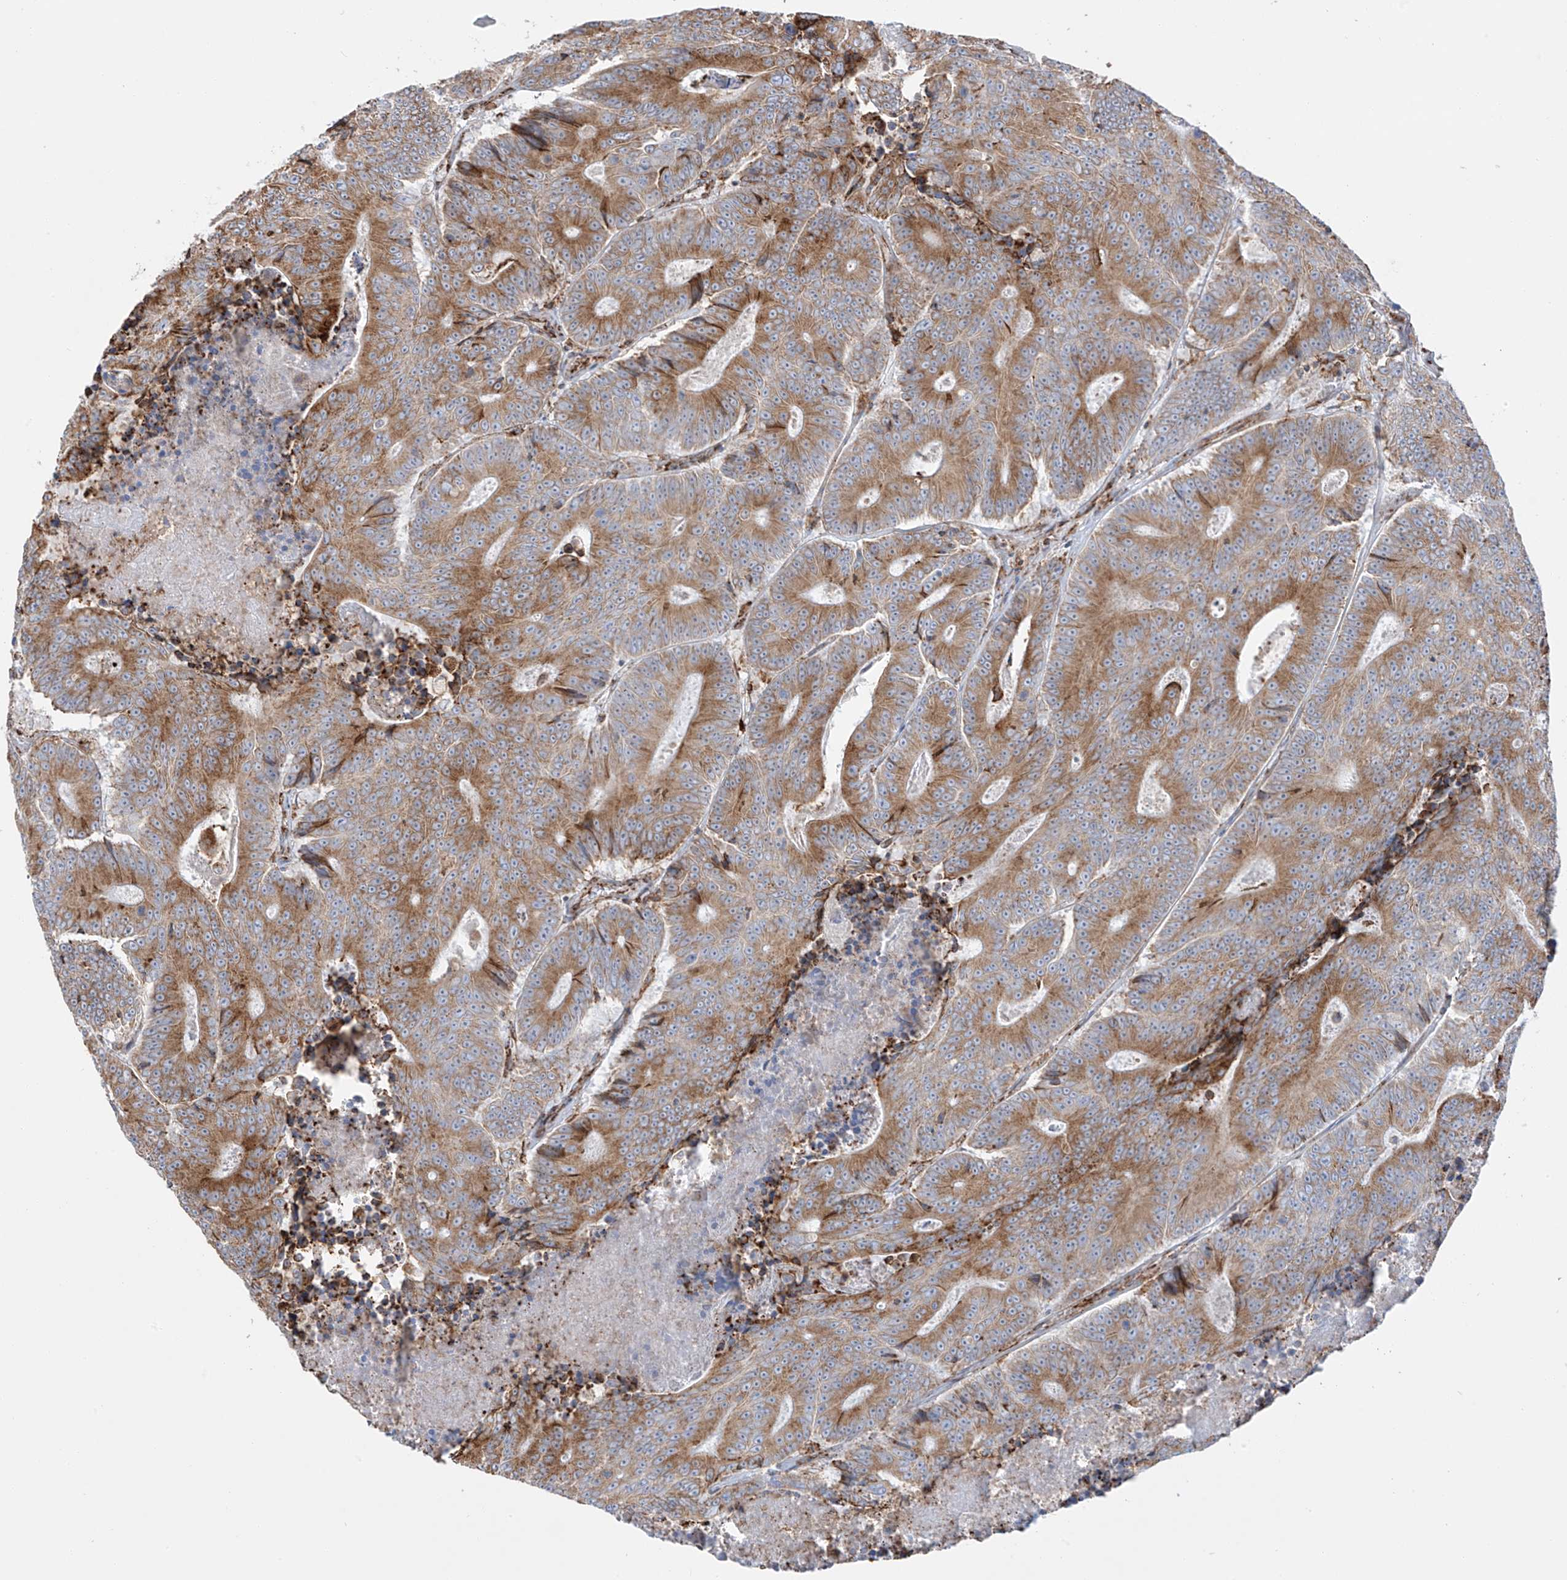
{"staining": {"intensity": "moderate", "quantity": ">75%", "location": "cytoplasmic/membranous"}, "tissue": "colorectal cancer", "cell_type": "Tumor cells", "image_type": "cancer", "snomed": [{"axis": "morphology", "description": "Adenocarcinoma, NOS"}, {"axis": "topography", "description": "Colon"}], "caption": "The immunohistochemical stain shows moderate cytoplasmic/membranous expression in tumor cells of colorectal adenocarcinoma tissue.", "gene": "MX1", "patient": {"sex": "male", "age": 83}}